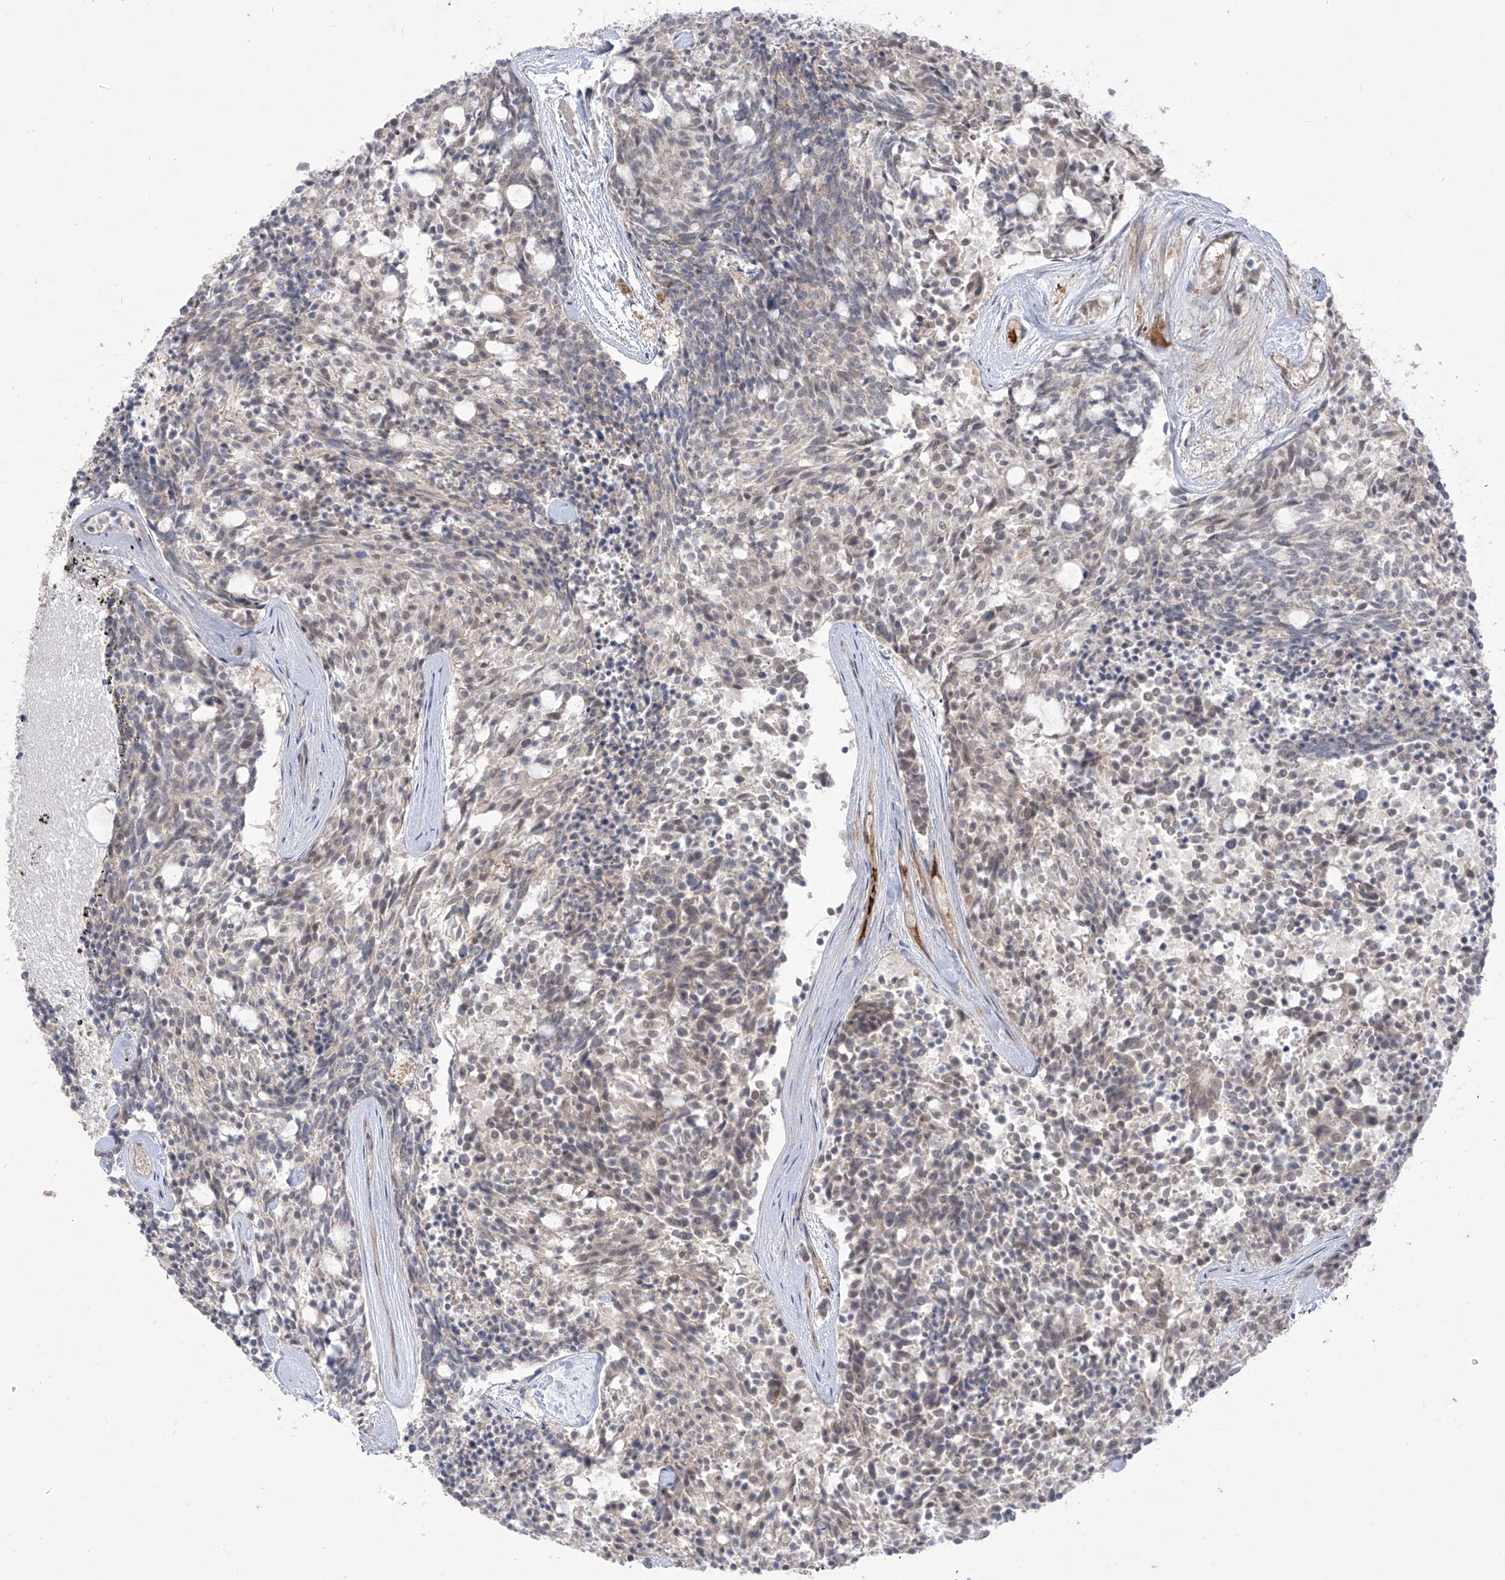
{"staining": {"intensity": "weak", "quantity": "<25%", "location": "nuclear"}, "tissue": "carcinoid", "cell_type": "Tumor cells", "image_type": "cancer", "snomed": [{"axis": "morphology", "description": "Carcinoid, malignant, NOS"}, {"axis": "topography", "description": "Pancreas"}], "caption": "Immunohistochemistry (IHC) image of human carcinoid stained for a protein (brown), which demonstrates no staining in tumor cells.", "gene": "OGT", "patient": {"sex": "female", "age": 54}}